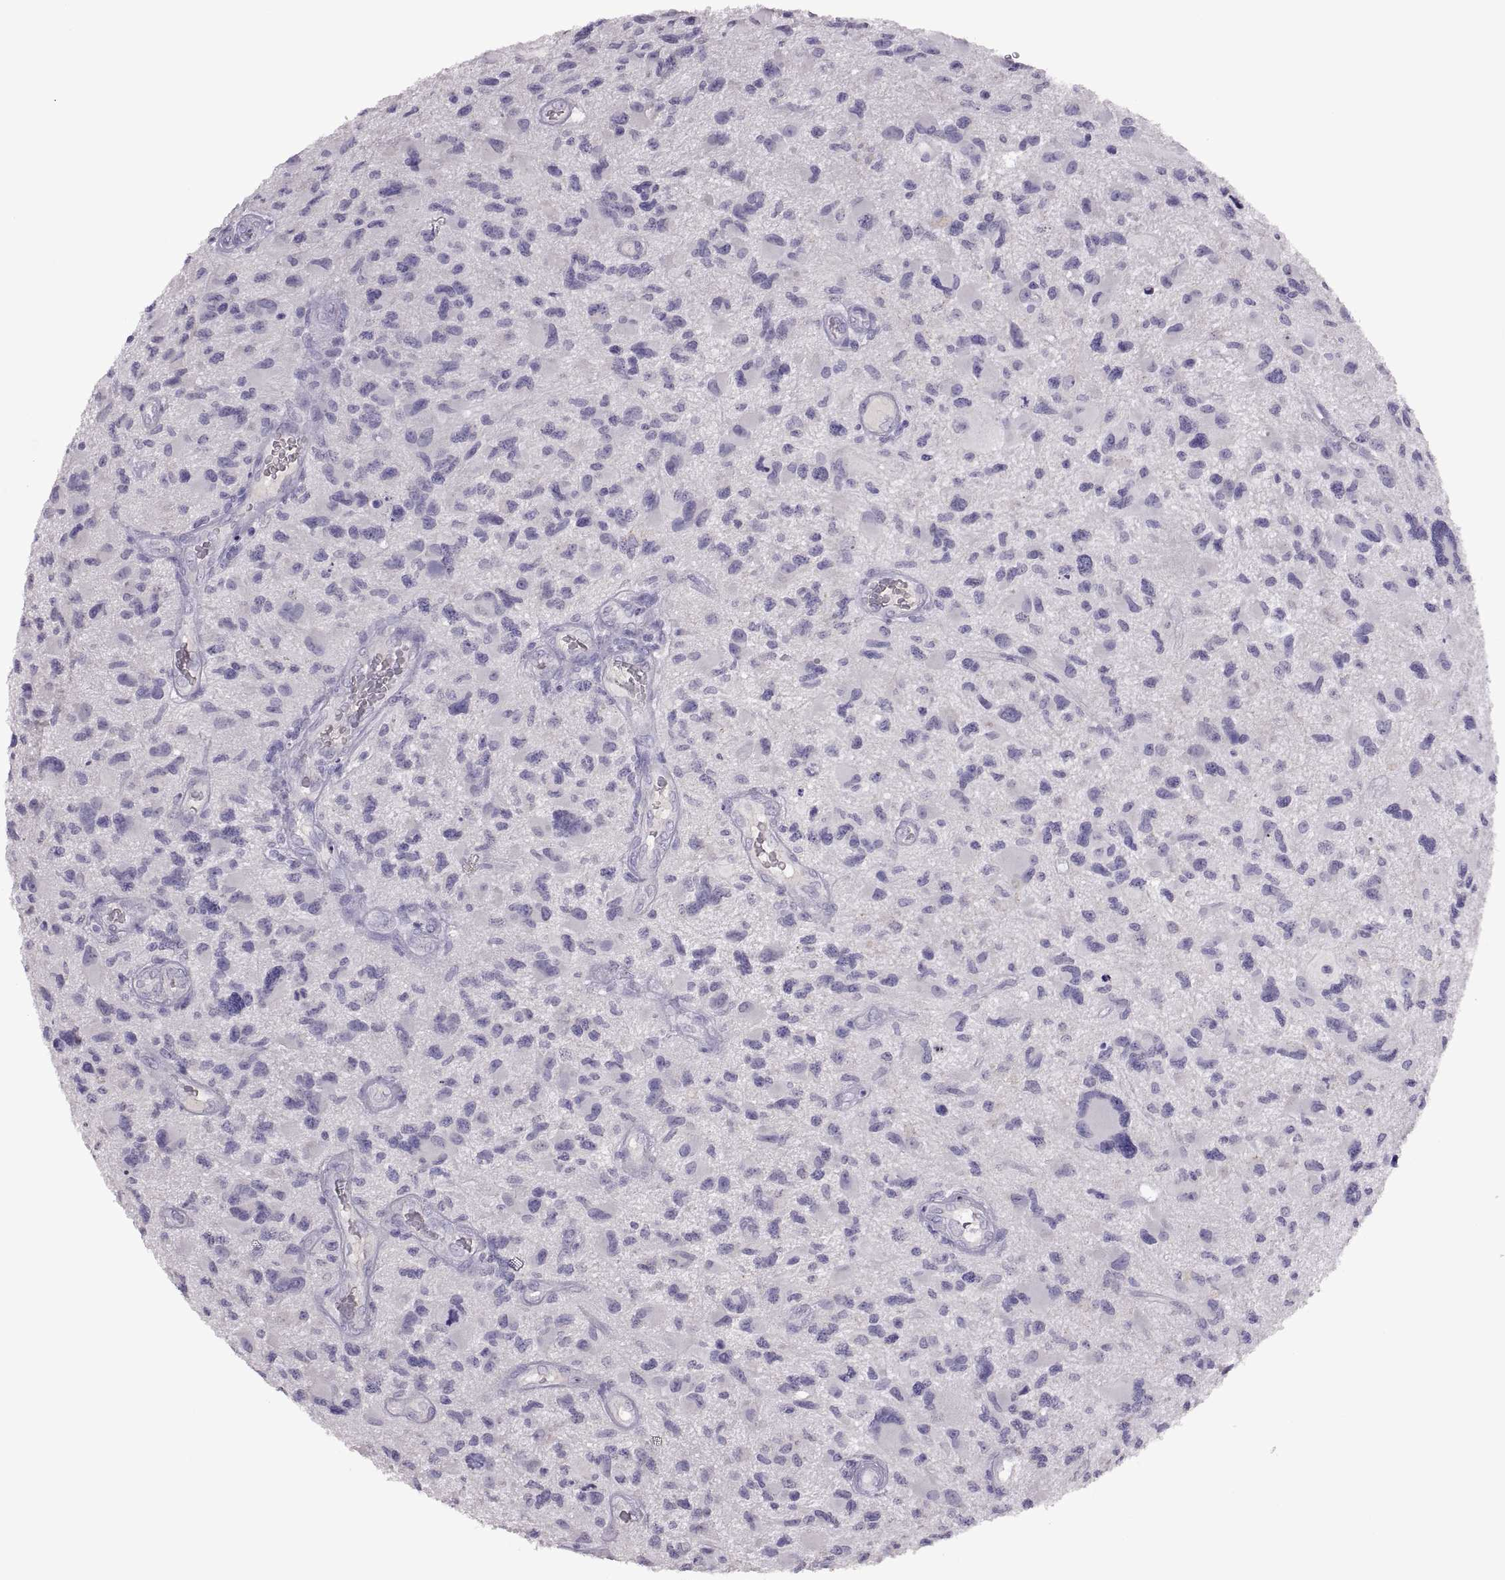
{"staining": {"intensity": "negative", "quantity": "none", "location": "none"}, "tissue": "glioma", "cell_type": "Tumor cells", "image_type": "cancer", "snomed": [{"axis": "morphology", "description": "Glioma, malignant, NOS"}, {"axis": "morphology", "description": "Glioma, malignant, High grade"}, {"axis": "topography", "description": "Brain"}], "caption": "Immunohistochemical staining of glioma exhibits no significant staining in tumor cells.", "gene": "TBX19", "patient": {"sex": "female", "age": 71}}